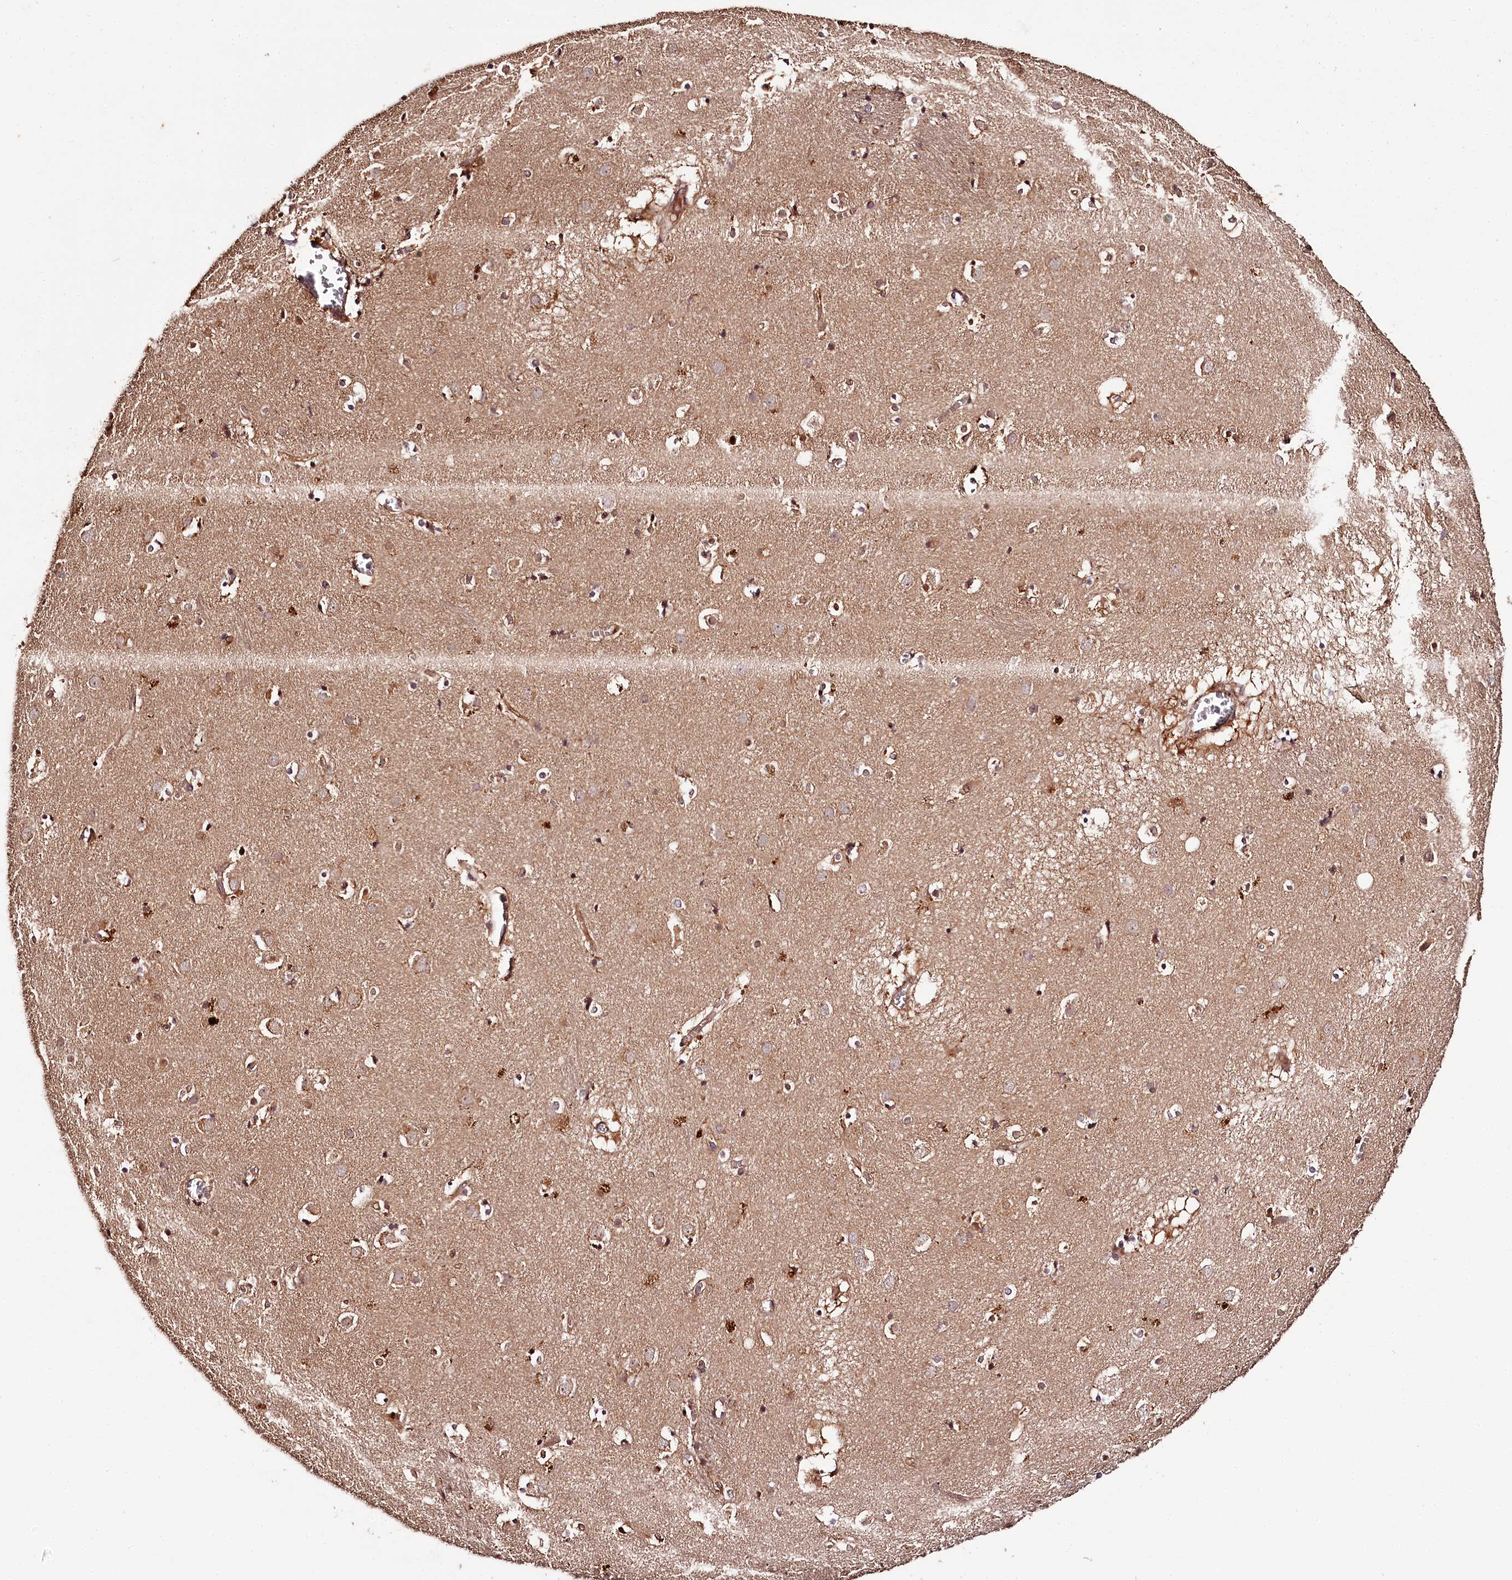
{"staining": {"intensity": "moderate", "quantity": "<25%", "location": "cytoplasmic/membranous"}, "tissue": "caudate", "cell_type": "Glial cells", "image_type": "normal", "snomed": [{"axis": "morphology", "description": "Normal tissue, NOS"}, {"axis": "topography", "description": "Lateral ventricle wall"}], "caption": "Caudate stained for a protein (brown) displays moderate cytoplasmic/membranous positive staining in approximately <25% of glial cells.", "gene": "TTC12", "patient": {"sex": "male", "age": 70}}